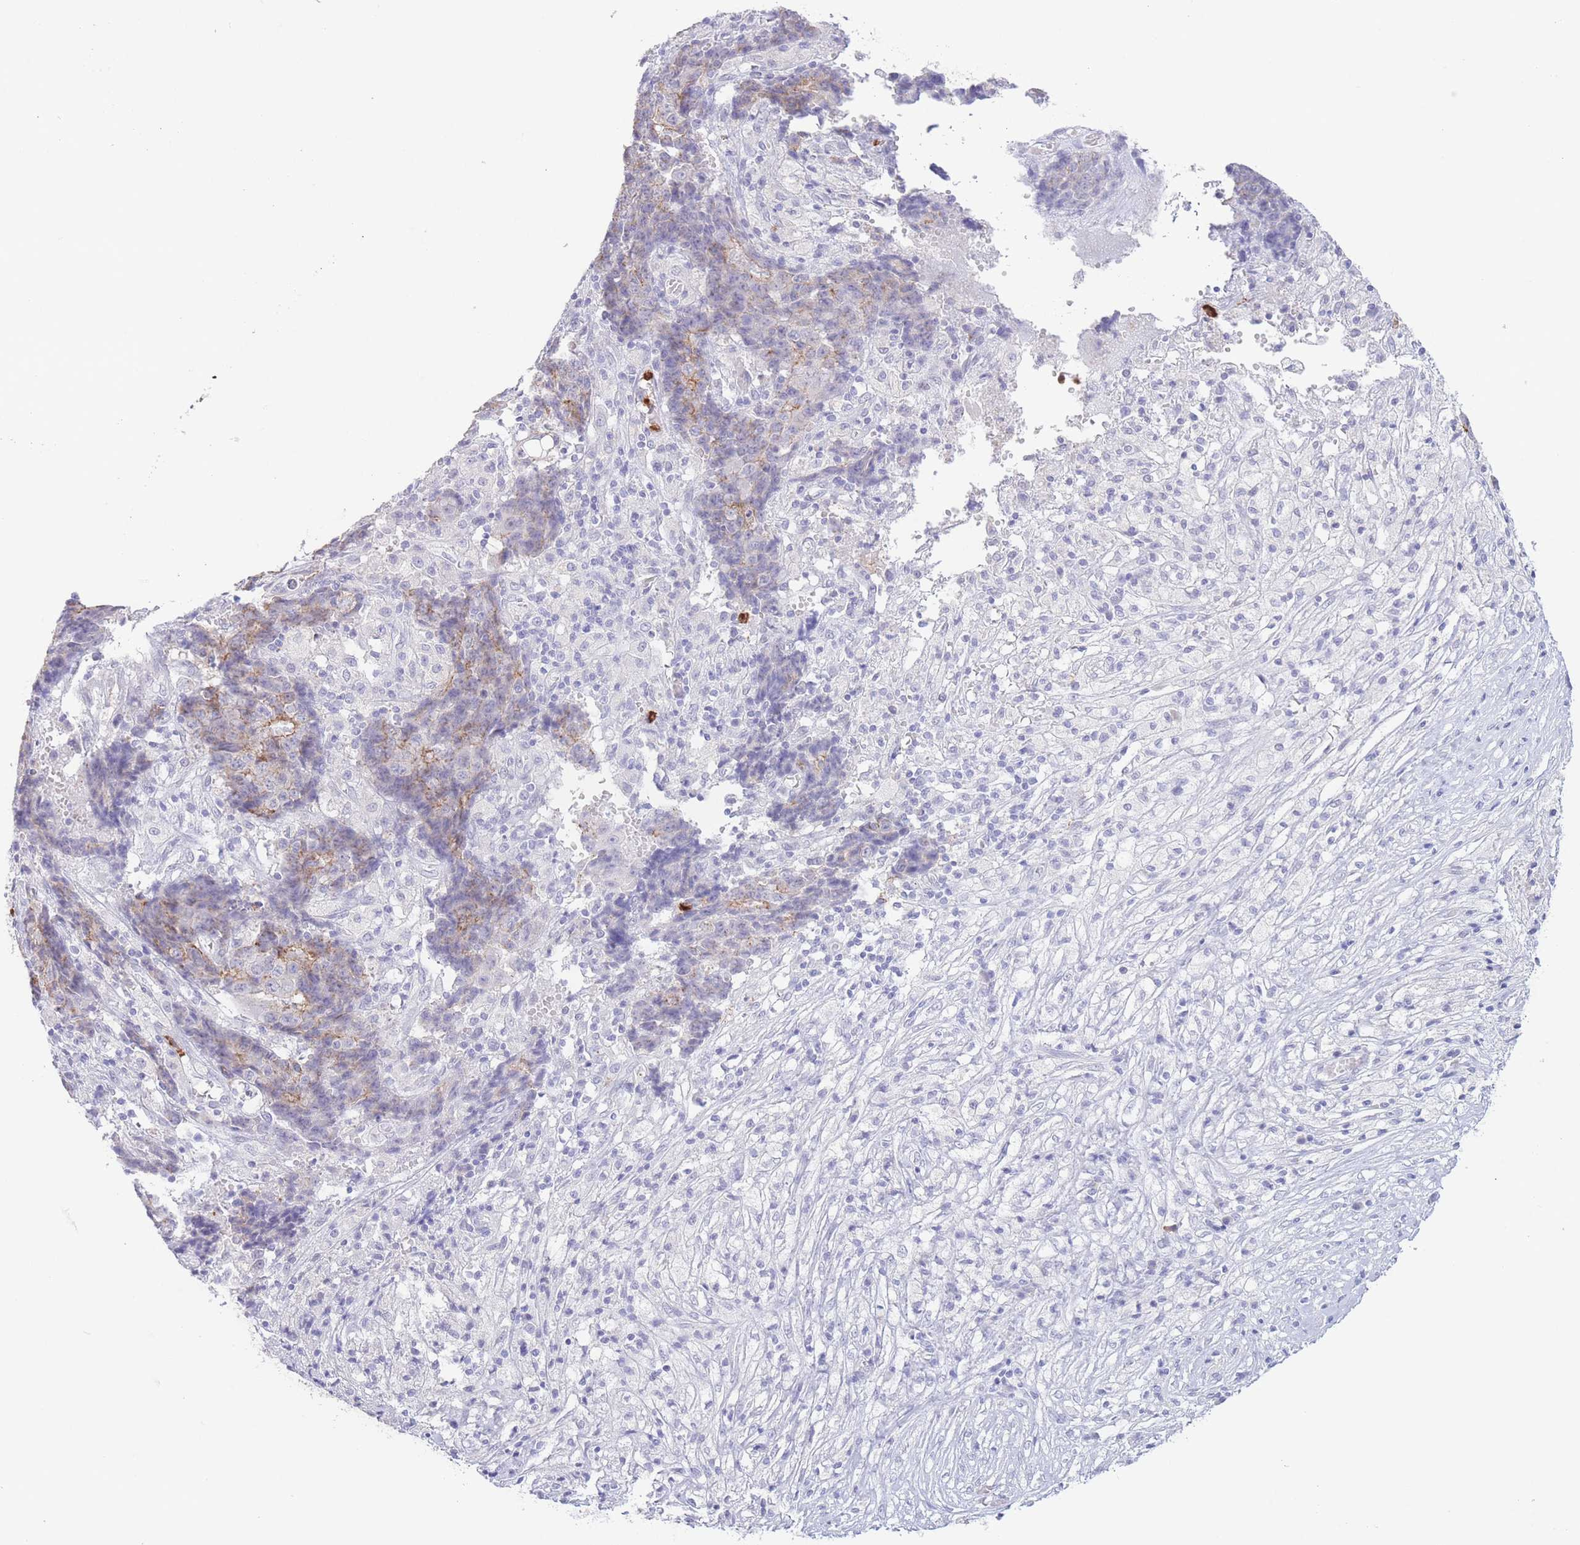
{"staining": {"intensity": "weak", "quantity": "<25%", "location": "cytoplasmic/membranous"}, "tissue": "ovarian cancer", "cell_type": "Tumor cells", "image_type": "cancer", "snomed": [{"axis": "morphology", "description": "Carcinoma, endometroid"}, {"axis": "topography", "description": "Ovary"}], "caption": "This is a photomicrograph of immunohistochemistry (IHC) staining of ovarian endometroid carcinoma, which shows no positivity in tumor cells.", "gene": "LCLAT1", "patient": {"sex": "female", "age": 42}}